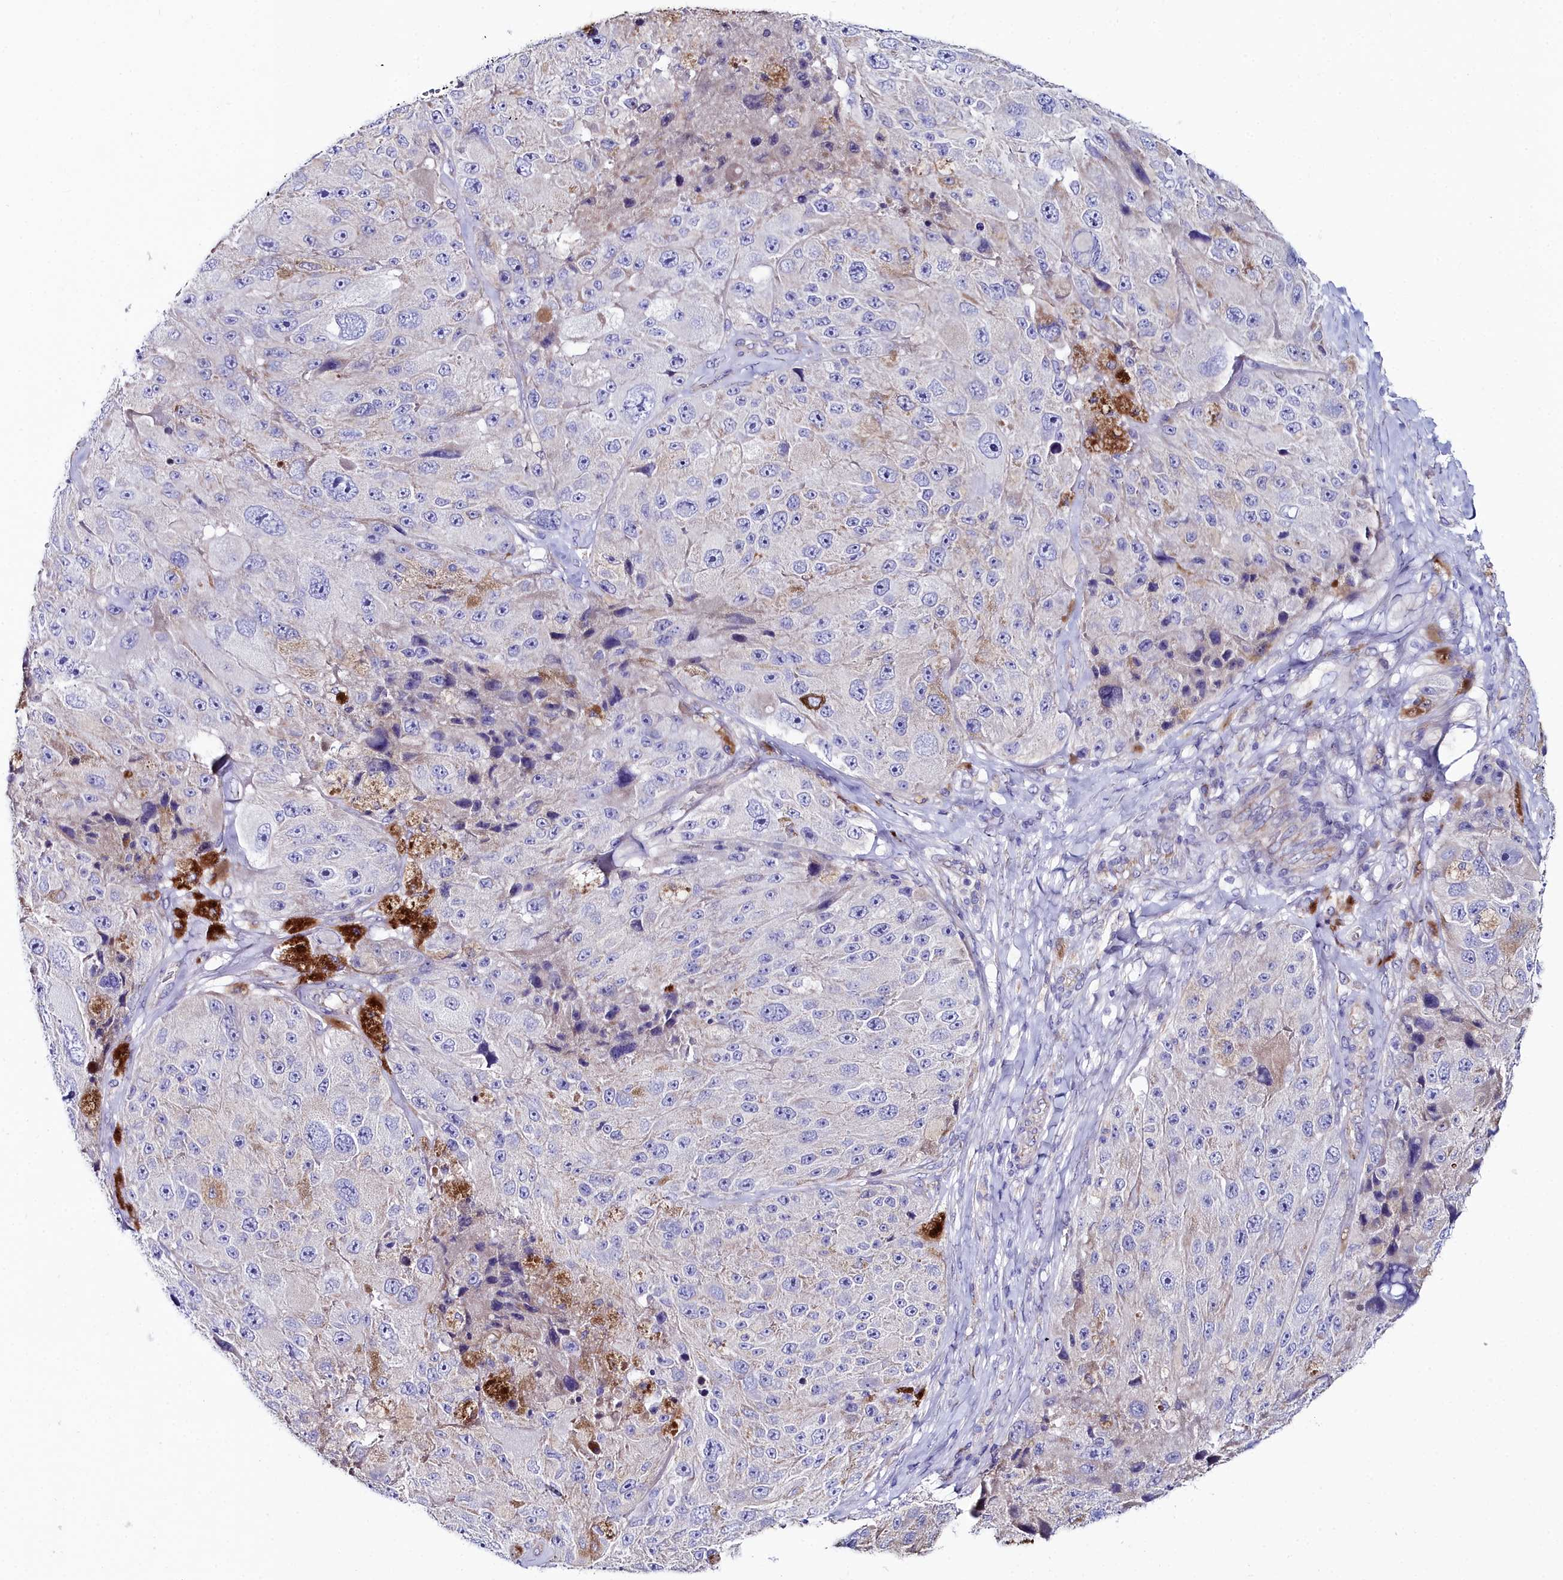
{"staining": {"intensity": "negative", "quantity": "none", "location": "none"}, "tissue": "melanoma", "cell_type": "Tumor cells", "image_type": "cancer", "snomed": [{"axis": "morphology", "description": "Malignant melanoma, Metastatic site"}, {"axis": "topography", "description": "Lymph node"}], "caption": "A high-resolution micrograph shows immunohistochemistry (IHC) staining of melanoma, which reveals no significant staining in tumor cells.", "gene": "SLC49A3", "patient": {"sex": "male", "age": 62}}